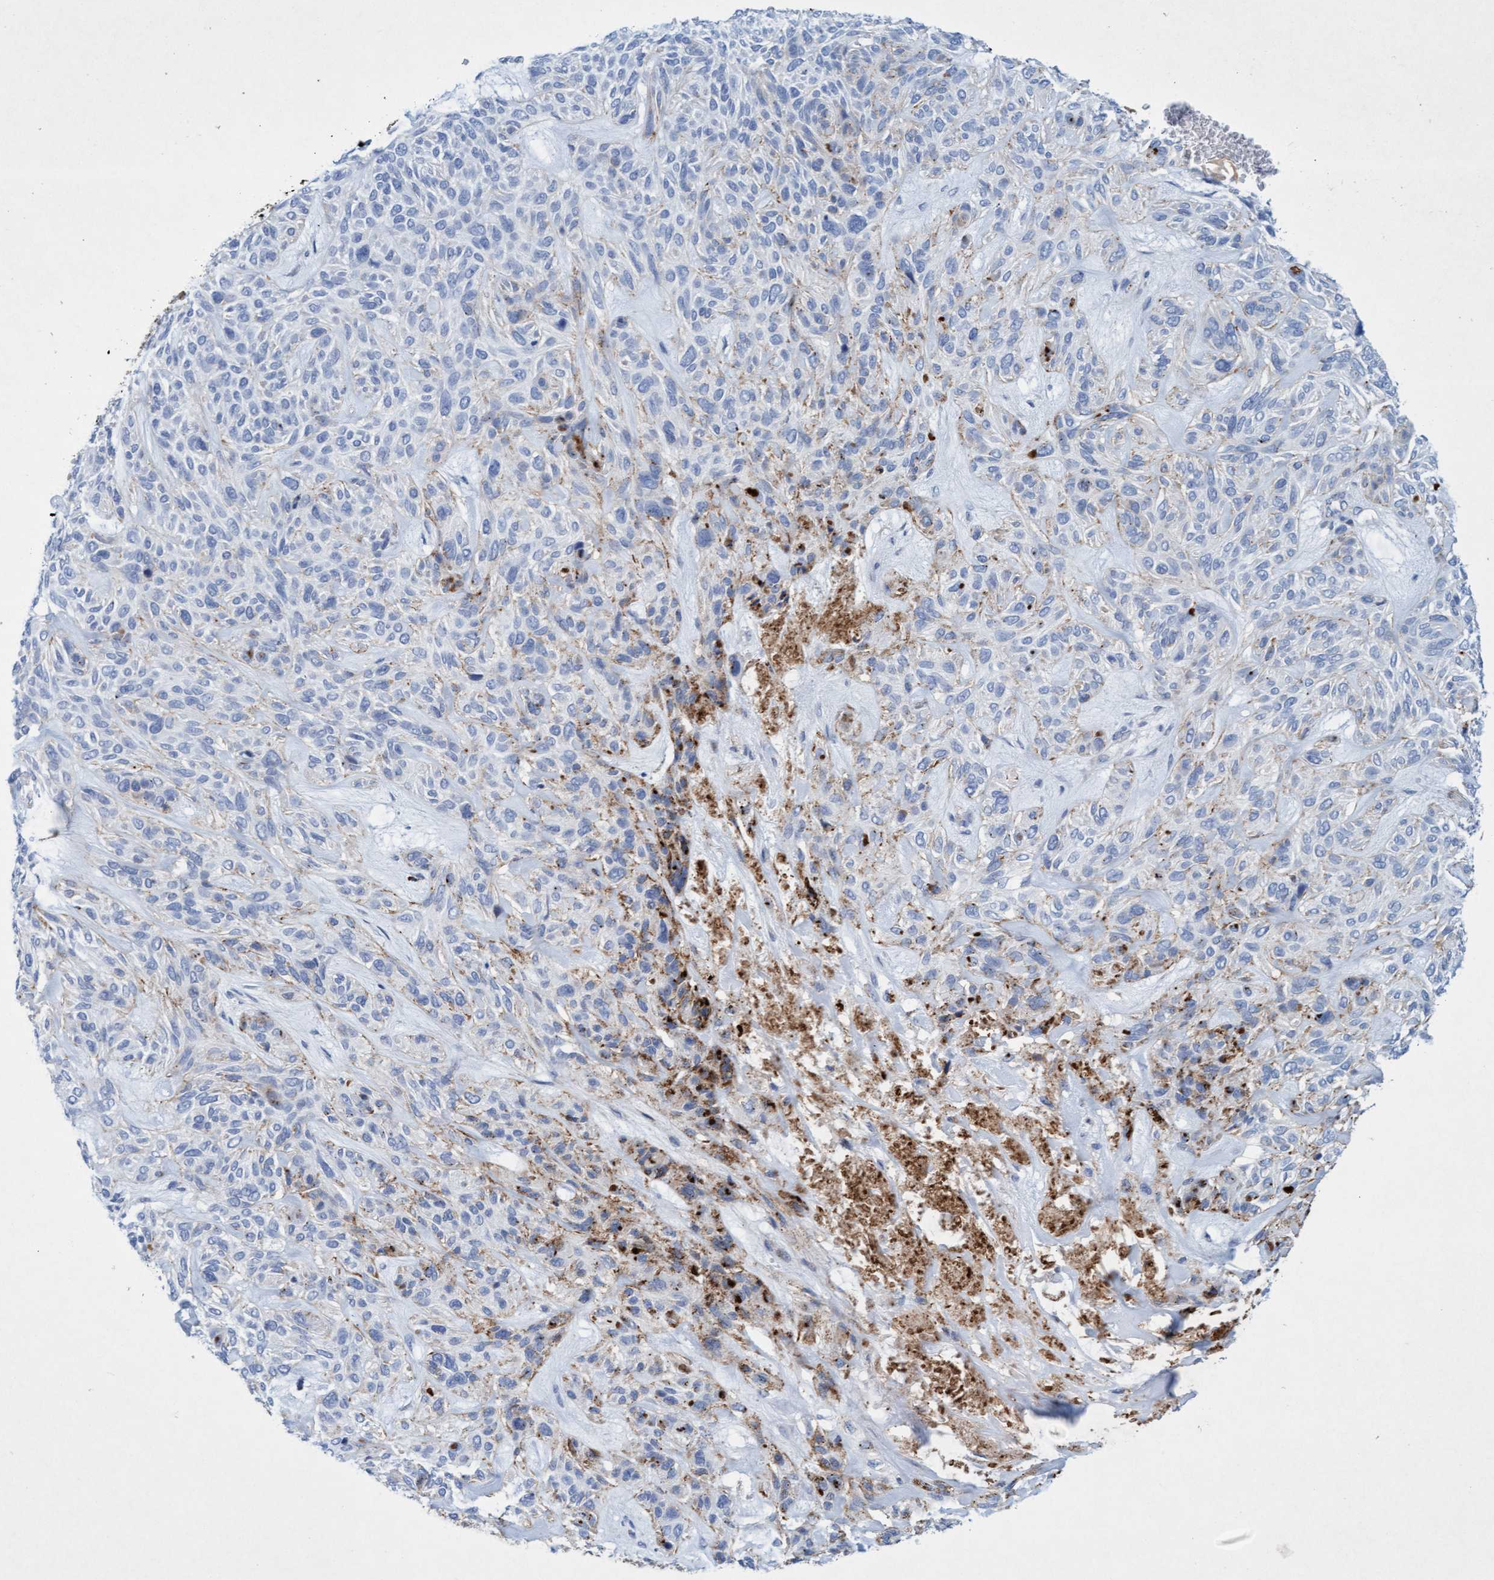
{"staining": {"intensity": "moderate", "quantity": "<25%", "location": "cytoplasmic/membranous"}, "tissue": "skin cancer", "cell_type": "Tumor cells", "image_type": "cancer", "snomed": [{"axis": "morphology", "description": "Basal cell carcinoma"}, {"axis": "topography", "description": "Skin"}], "caption": "Immunohistochemical staining of skin cancer shows low levels of moderate cytoplasmic/membranous protein positivity in about <25% of tumor cells.", "gene": "SGSH", "patient": {"sex": "male", "age": 55}}